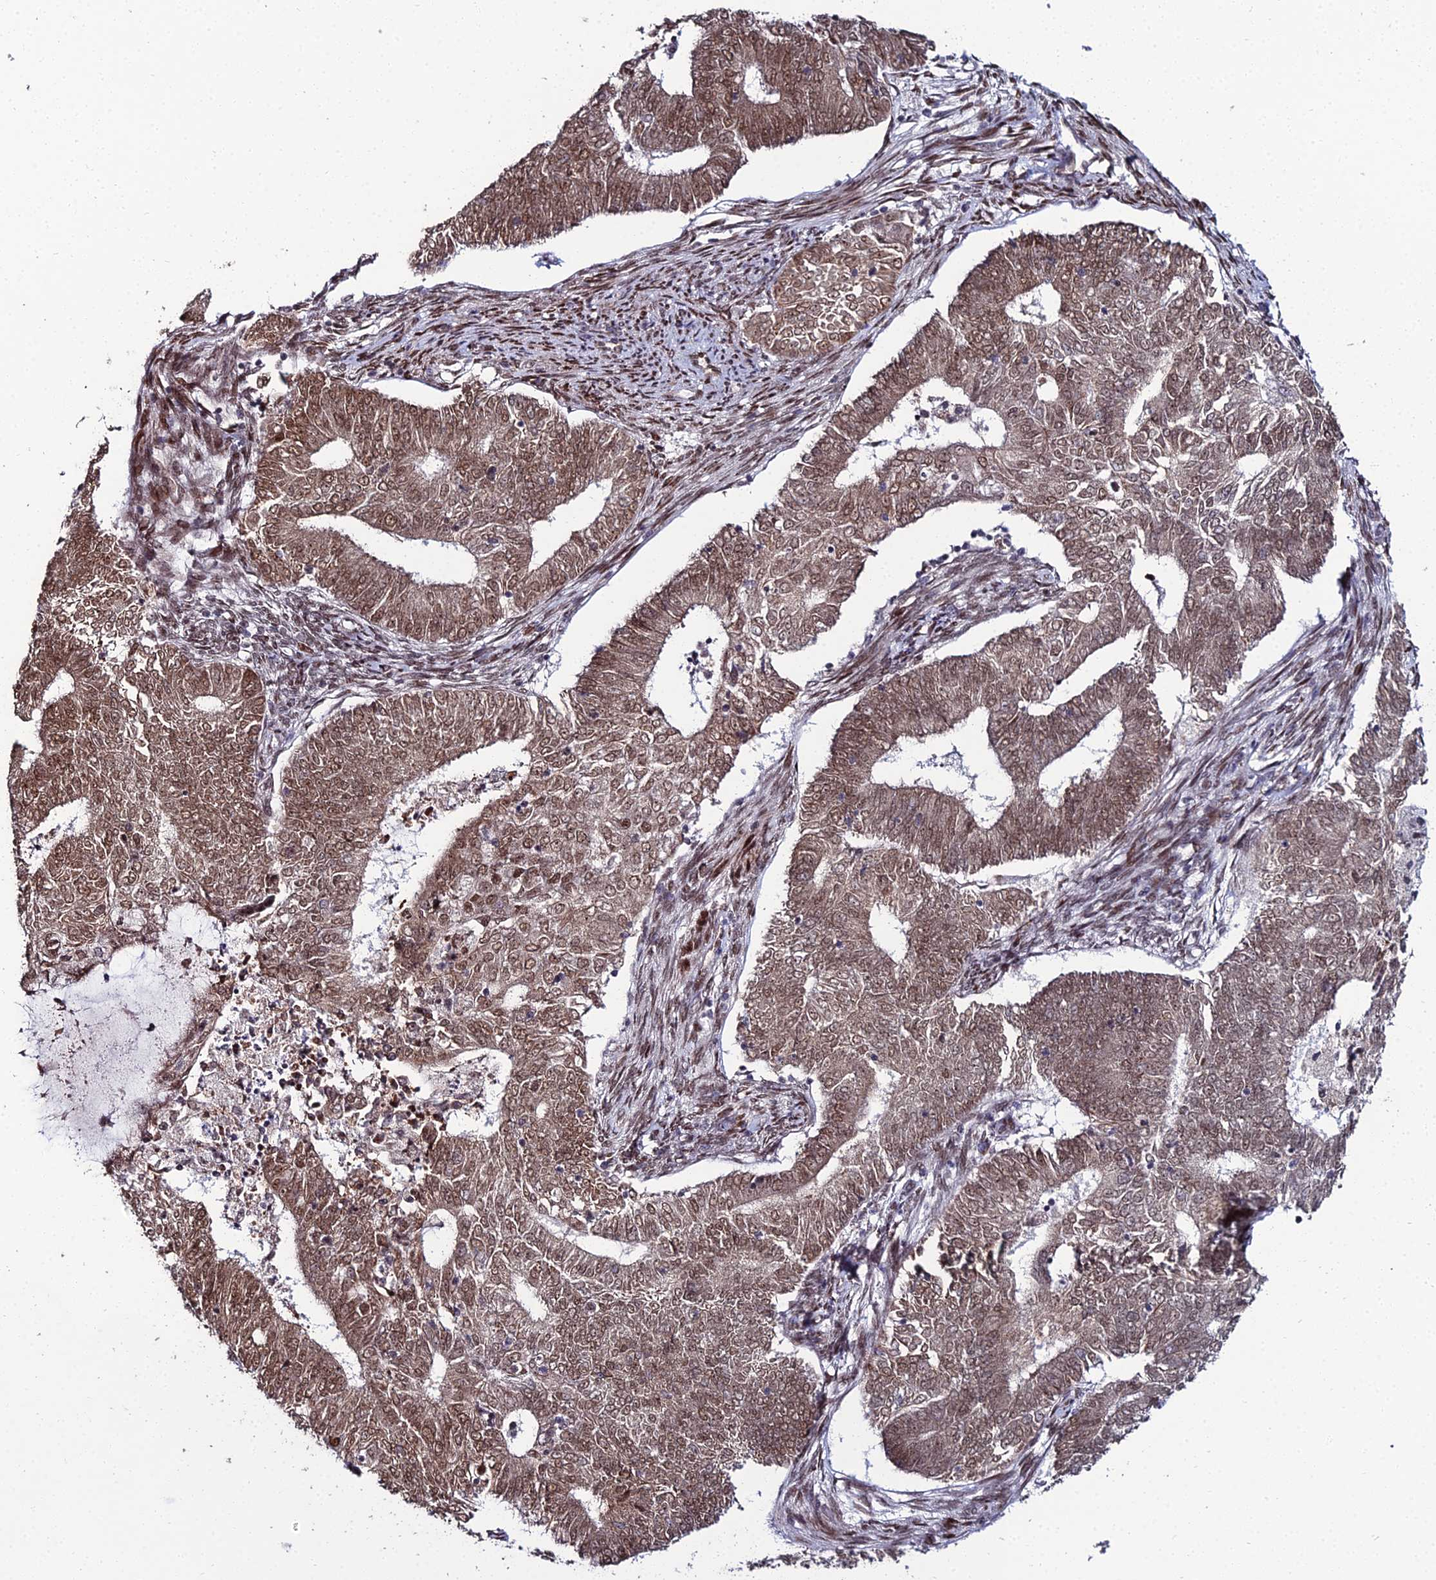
{"staining": {"intensity": "moderate", "quantity": ">75%", "location": "cytoplasmic/membranous,nuclear"}, "tissue": "endometrial cancer", "cell_type": "Tumor cells", "image_type": "cancer", "snomed": [{"axis": "morphology", "description": "Adenocarcinoma, NOS"}, {"axis": "topography", "description": "Endometrium"}], "caption": "A histopathology image of human endometrial adenocarcinoma stained for a protein reveals moderate cytoplasmic/membranous and nuclear brown staining in tumor cells.", "gene": "ZNF668", "patient": {"sex": "female", "age": 62}}